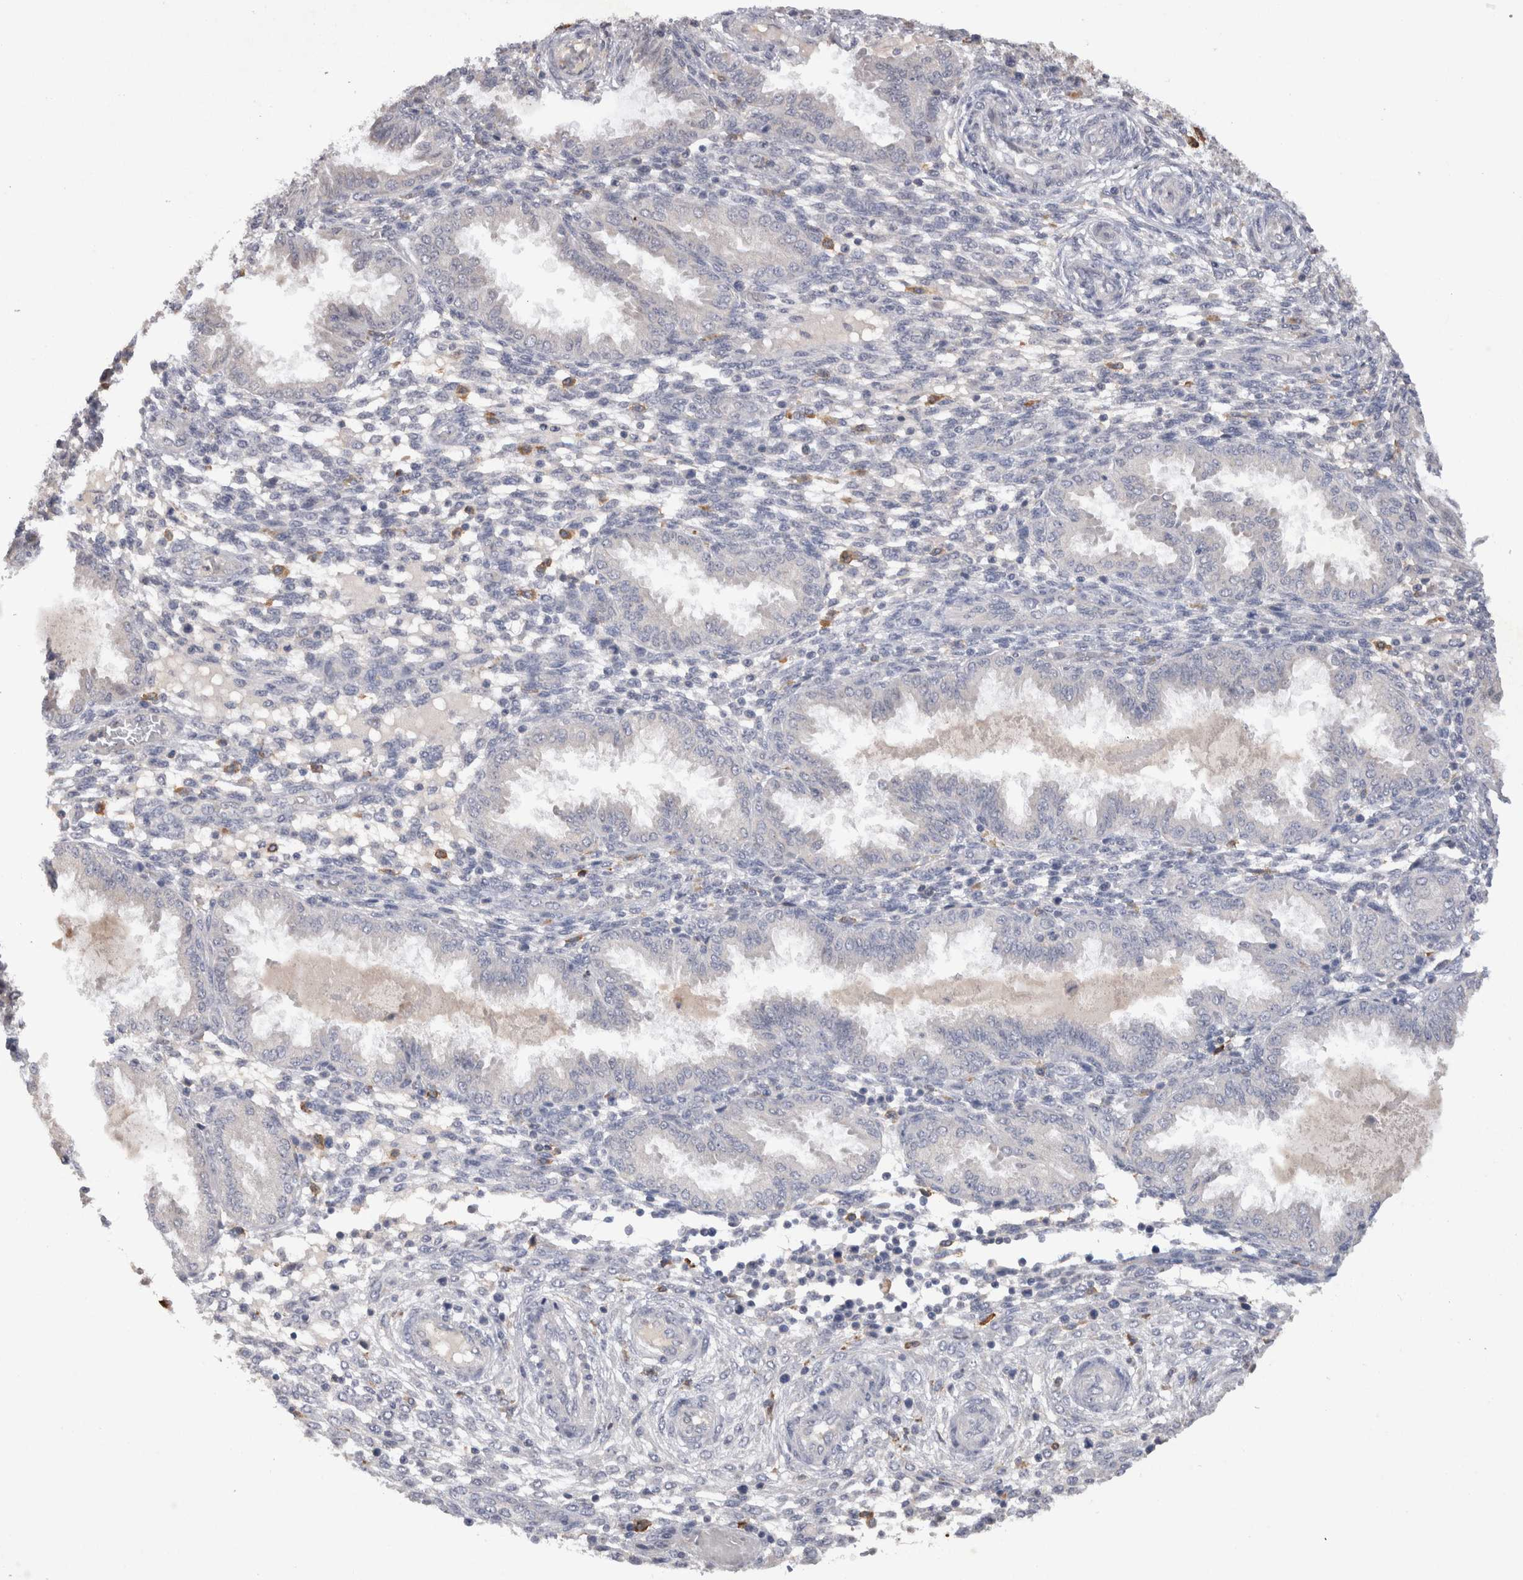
{"staining": {"intensity": "negative", "quantity": "none", "location": "none"}, "tissue": "endometrium", "cell_type": "Cells in endometrial stroma", "image_type": "normal", "snomed": [{"axis": "morphology", "description": "Normal tissue, NOS"}, {"axis": "topography", "description": "Endometrium"}], "caption": "The histopathology image reveals no staining of cells in endometrial stroma in unremarkable endometrium.", "gene": "VSIG4", "patient": {"sex": "female", "age": 33}}